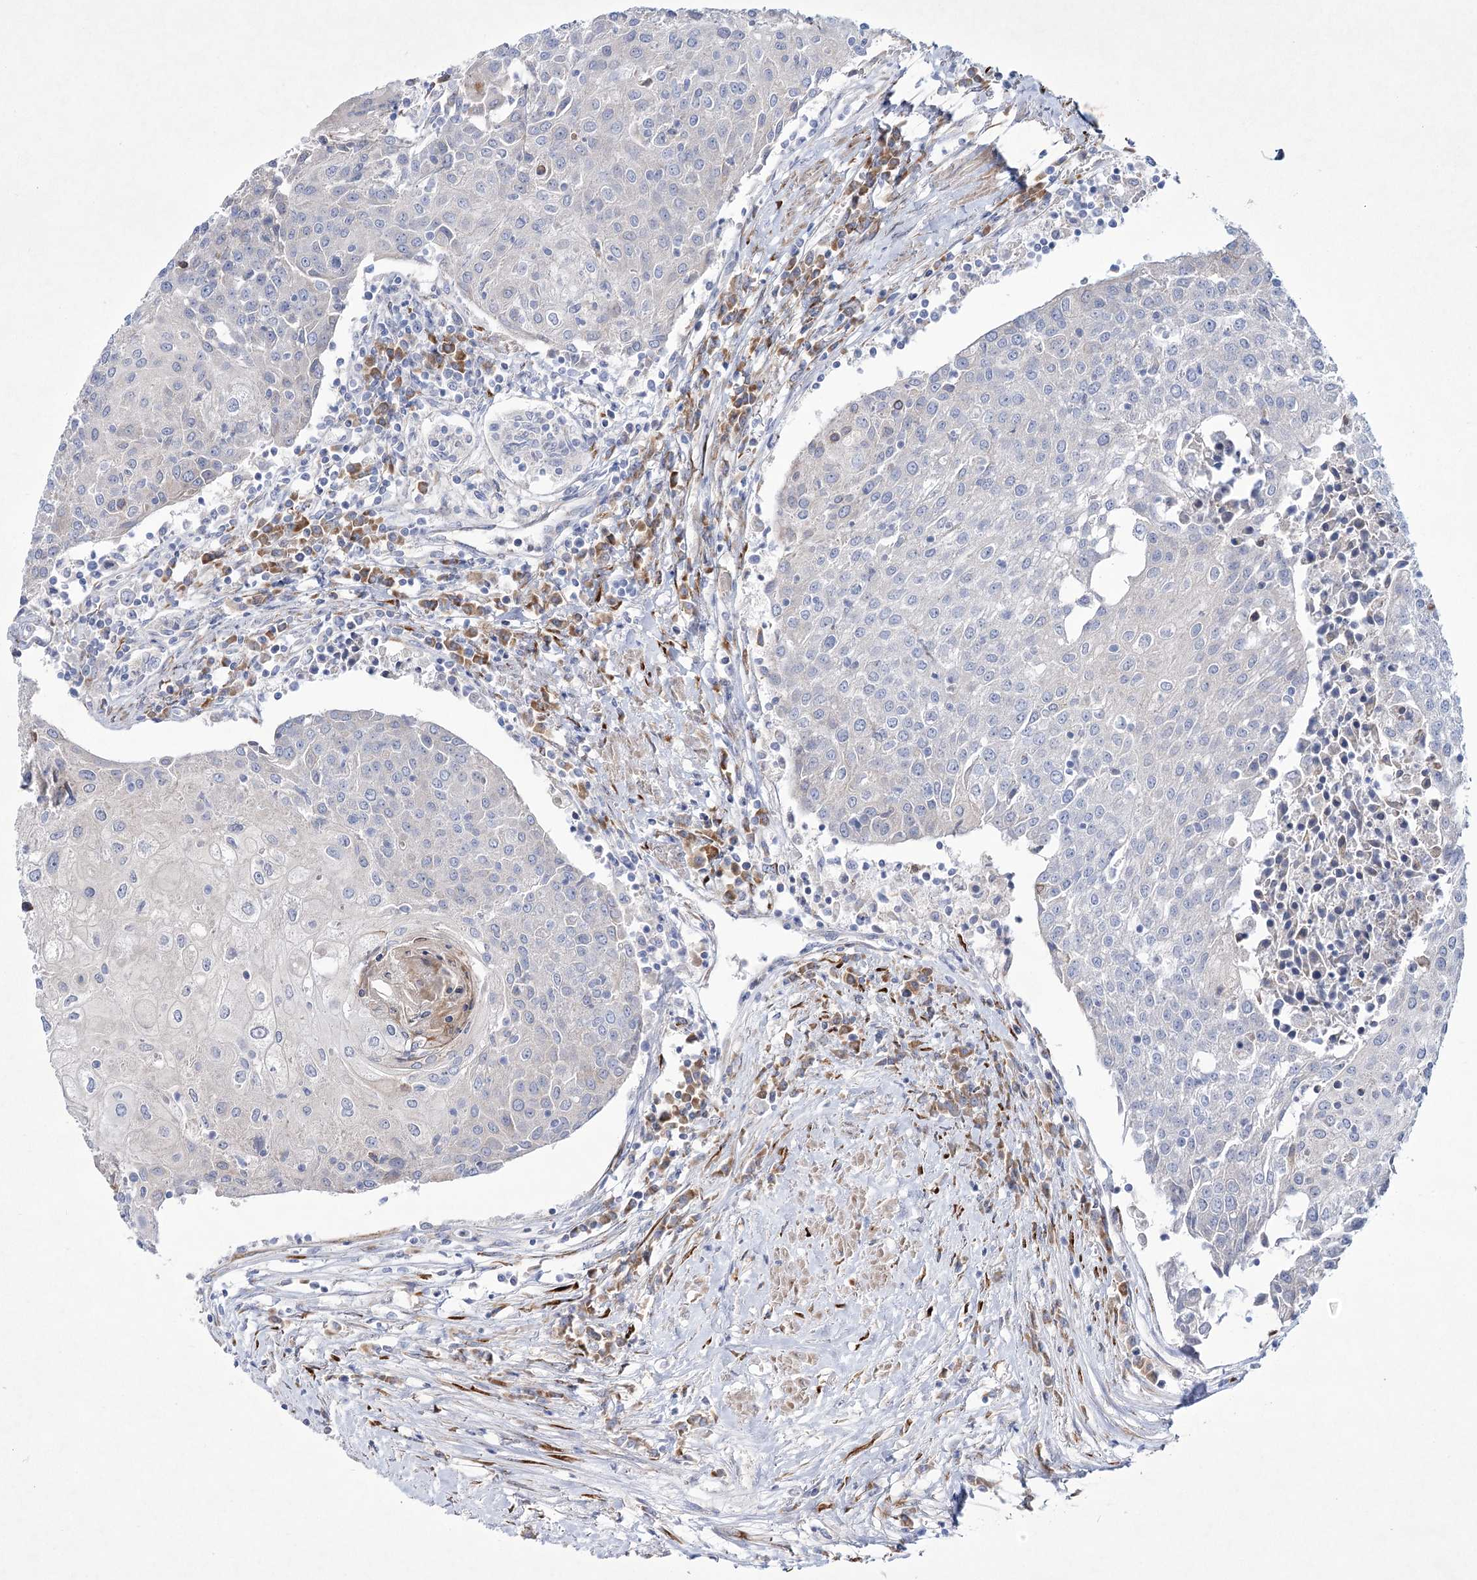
{"staining": {"intensity": "negative", "quantity": "none", "location": "none"}, "tissue": "urothelial cancer", "cell_type": "Tumor cells", "image_type": "cancer", "snomed": [{"axis": "morphology", "description": "Urothelial carcinoma, High grade"}, {"axis": "topography", "description": "Urinary bladder"}], "caption": "The photomicrograph shows no significant positivity in tumor cells of high-grade urothelial carcinoma.", "gene": "ARFGEF3", "patient": {"sex": "female", "age": 85}}